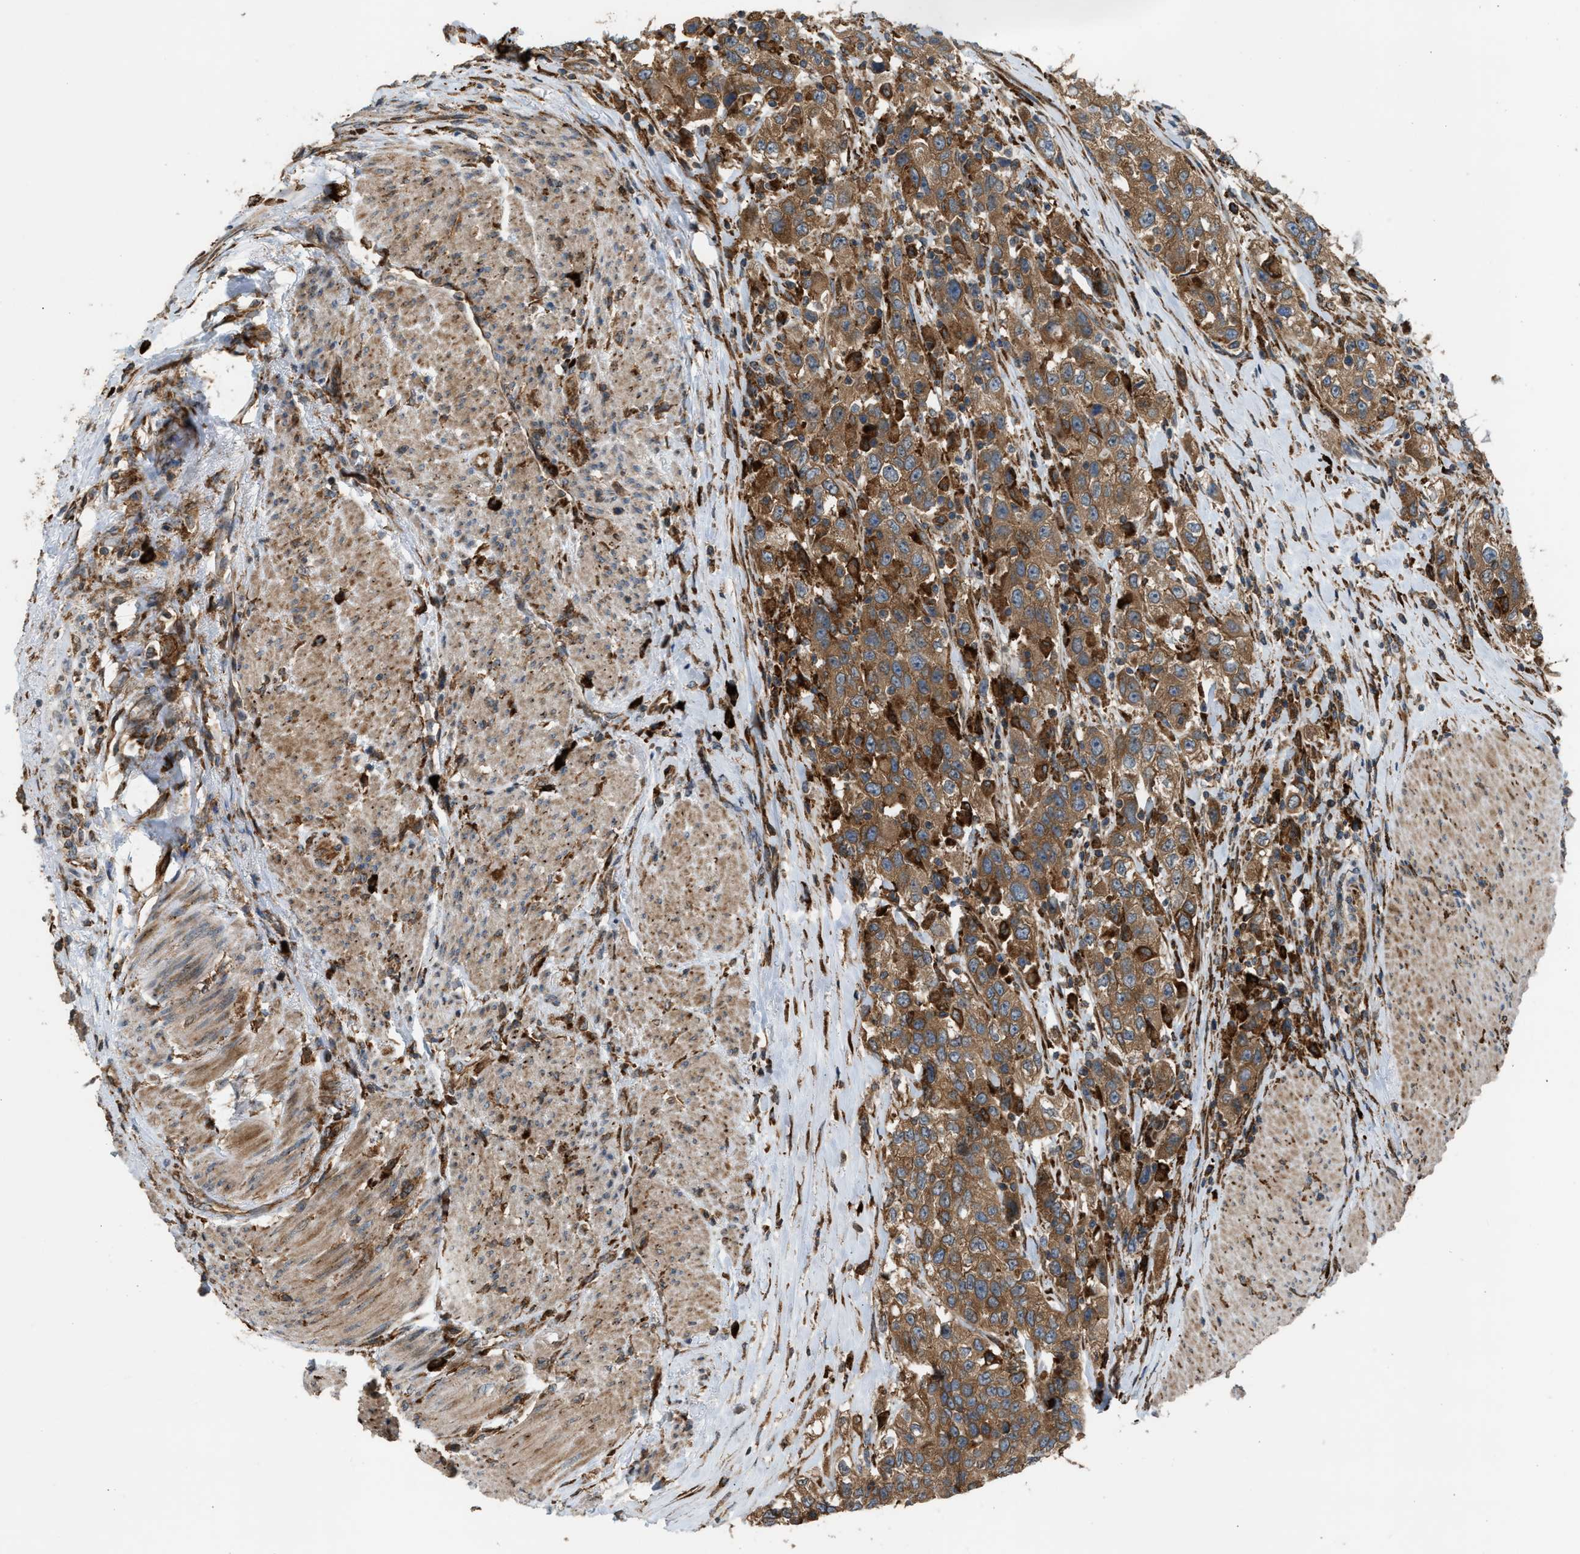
{"staining": {"intensity": "moderate", "quantity": ">75%", "location": "cytoplasmic/membranous"}, "tissue": "urothelial cancer", "cell_type": "Tumor cells", "image_type": "cancer", "snomed": [{"axis": "morphology", "description": "Urothelial carcinoma, High grade"}, {"axis": "topography", "description": "Urinary bladder"}], "caption": "Urothelial cancer was stained to show a protein in brown. There is medium levels of moderate cytoplasmic/membranous positivity in about >75% of tumor cells. Using DAB (brown) and hematoxylin (blue) stains, captured at high magnification using brightfield microscopy.", "gene": "BAIAP2L1", "patient": {"sex": "female", "age": 80}}